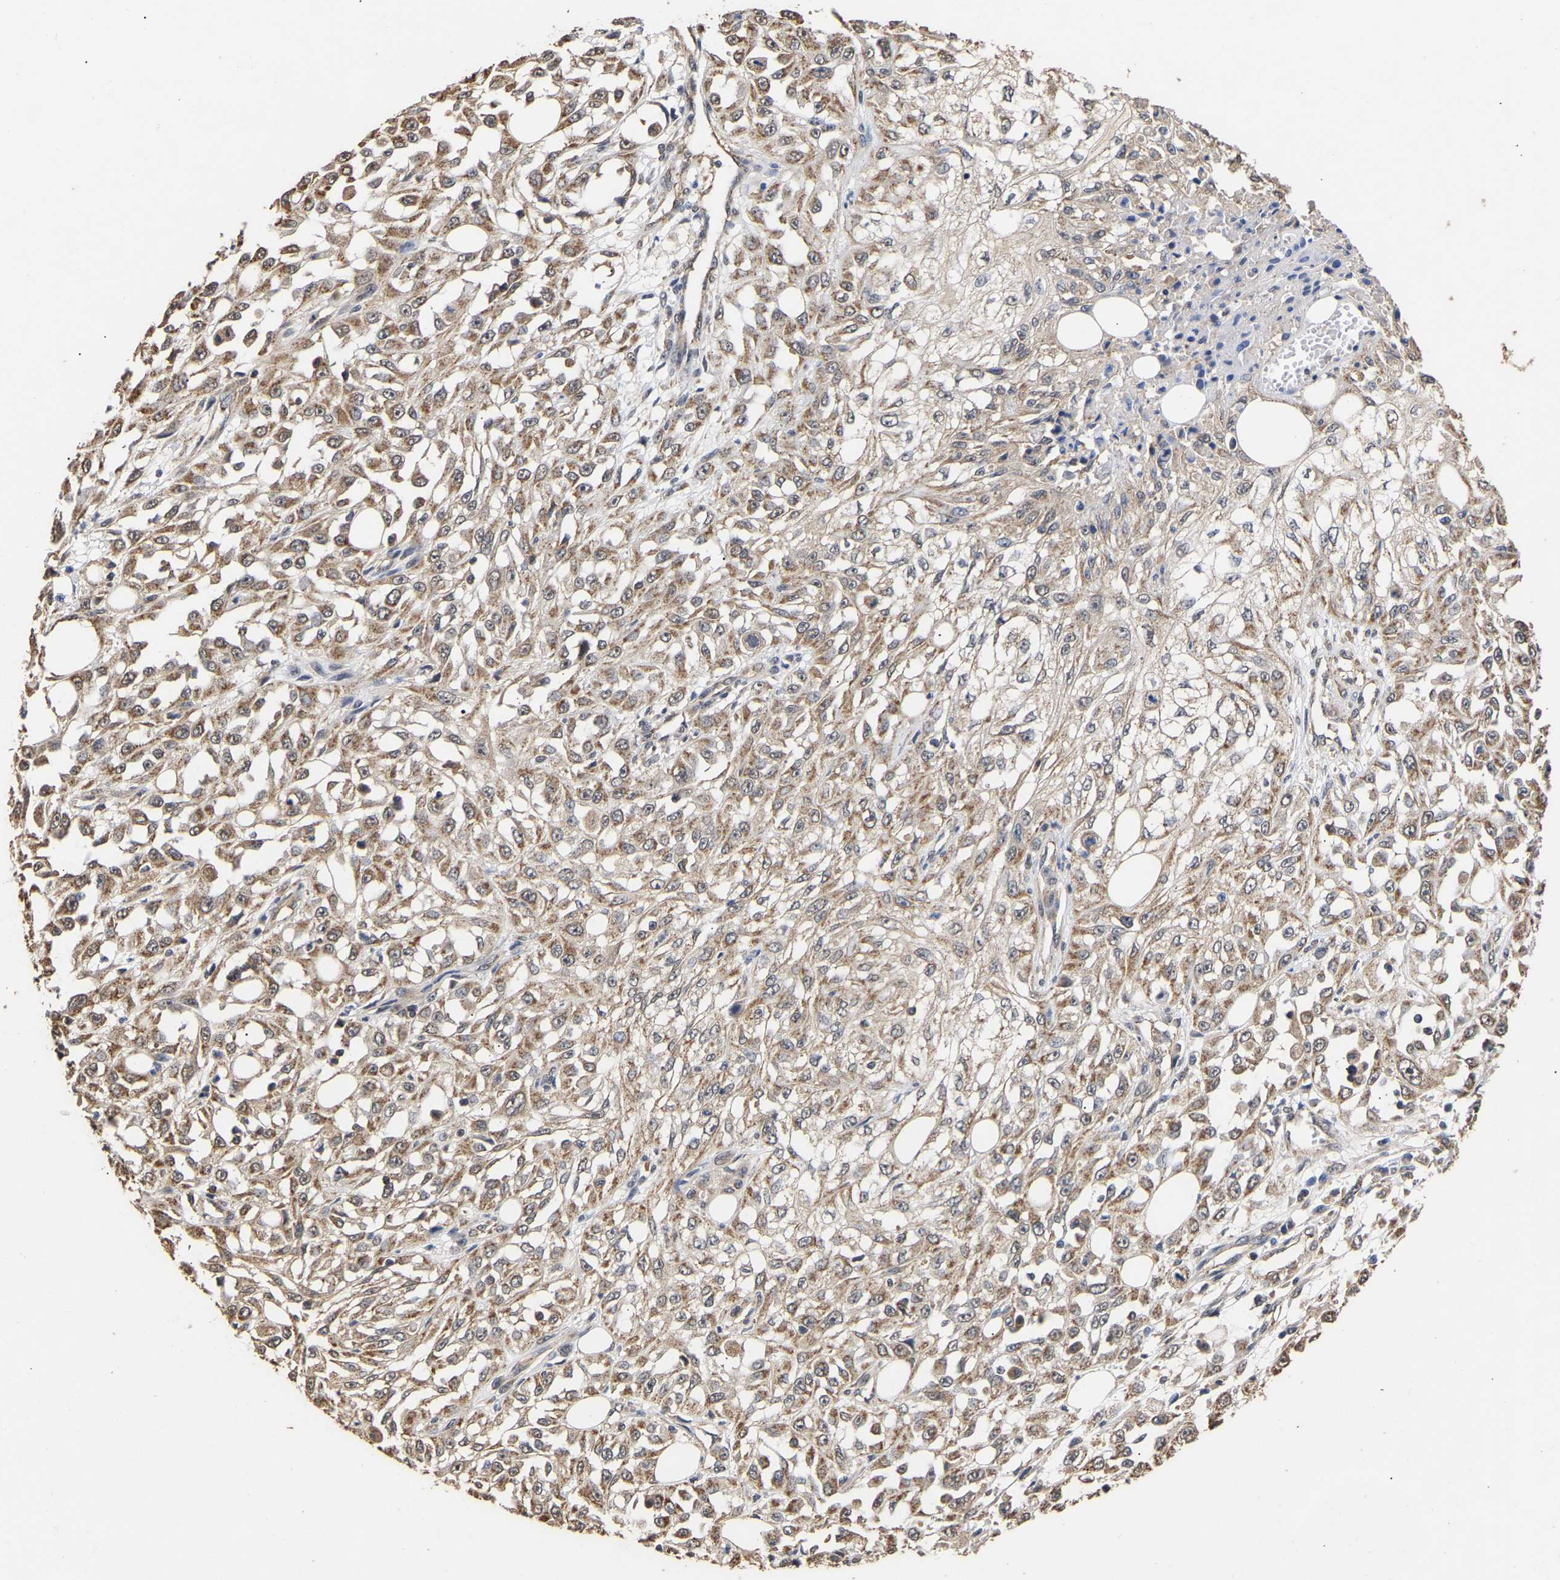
{"staining": {"intensity": "moderate", "quantity": ">75%", "location": "cytoplasmic/membranous"}, "tissue": "skin cancer", "cell_type": "Tumor cells", "image_type": "cancer", "snomed": [{"axis": "morphology", "description": "Squamous cell carcinoma, NOS"}, {"axis": "morphology", "description": "Squamous cell carcinoma, metastatic, NOS"}, {"axis": "topography", "description": "Skin"}, {"axis": "topography", "description": "Lymph node"}], "caption": "Moderate cytoplasmic/membranous protein expression is seen in approximately >75% of tumor cells in skin cancer (metastatic squamous cell carcinoma).", "gene": "ZNF26", "patient": {"sex": "male", "age": 75}}